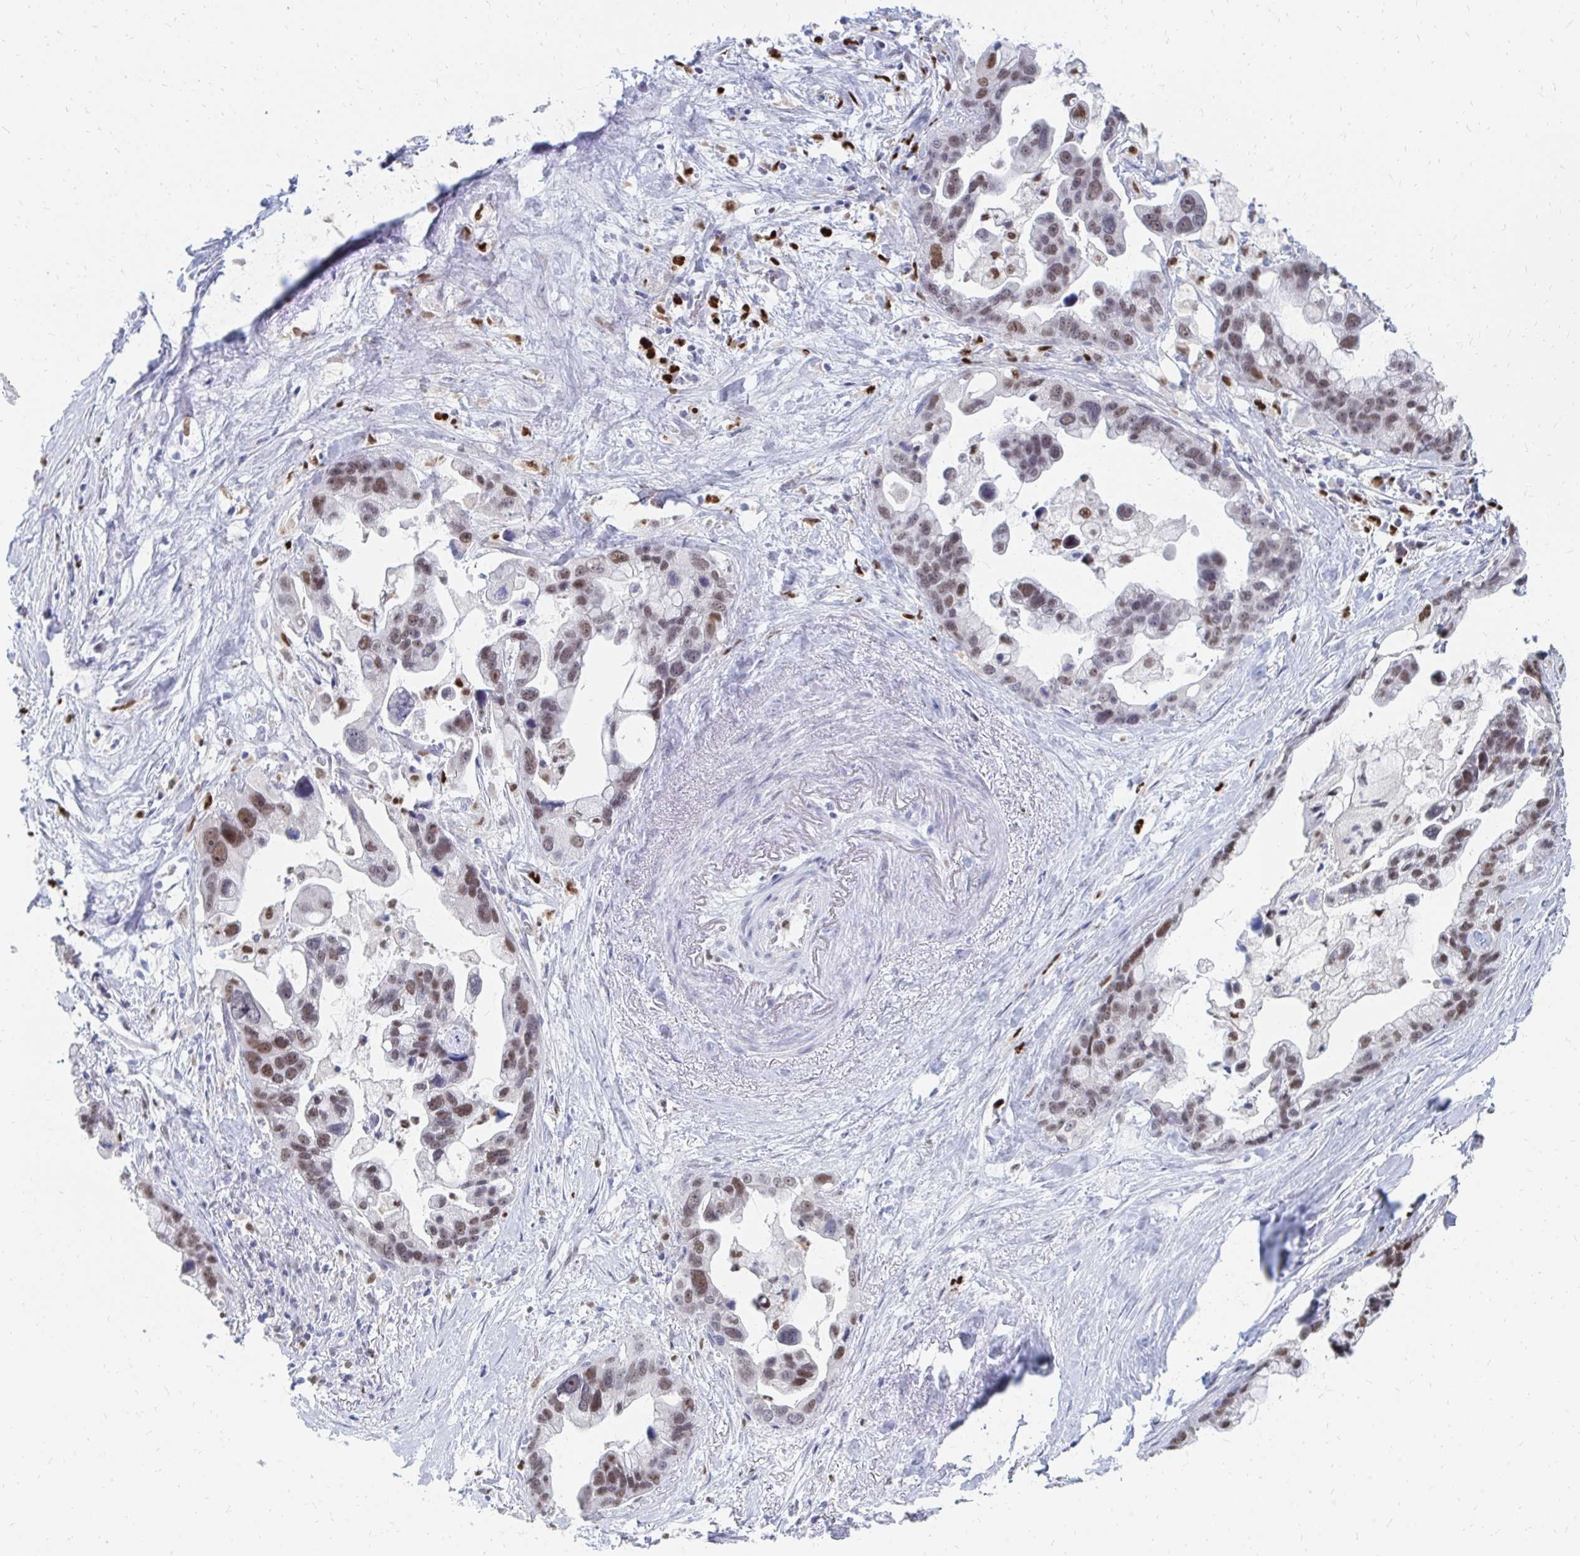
{"staining": {"intensity": "moderate", "quantity": ">75%", "location": "nuclear"}, "tissue": "pancreatic cancer", "cell_type": "Tumor cells", "image_type": "cancer", "snomed": [{"axis": "morphology", "description": "Adenocarcinoma, NOS"}, {"axis": "topography", "description": "Pancreas"}], "caption": "Tumor cells exhibit medium levels of moderate nuclear expression in approximately >75% of cells in human pancreatic cancer (adenocarcinoma). (DAB (3,3'-diaminobenzidine) IHC, brown staining for protein, blue staining for nuclei).", "gene": "PLK3", "patient": {"sex": "female", "age": 83}}